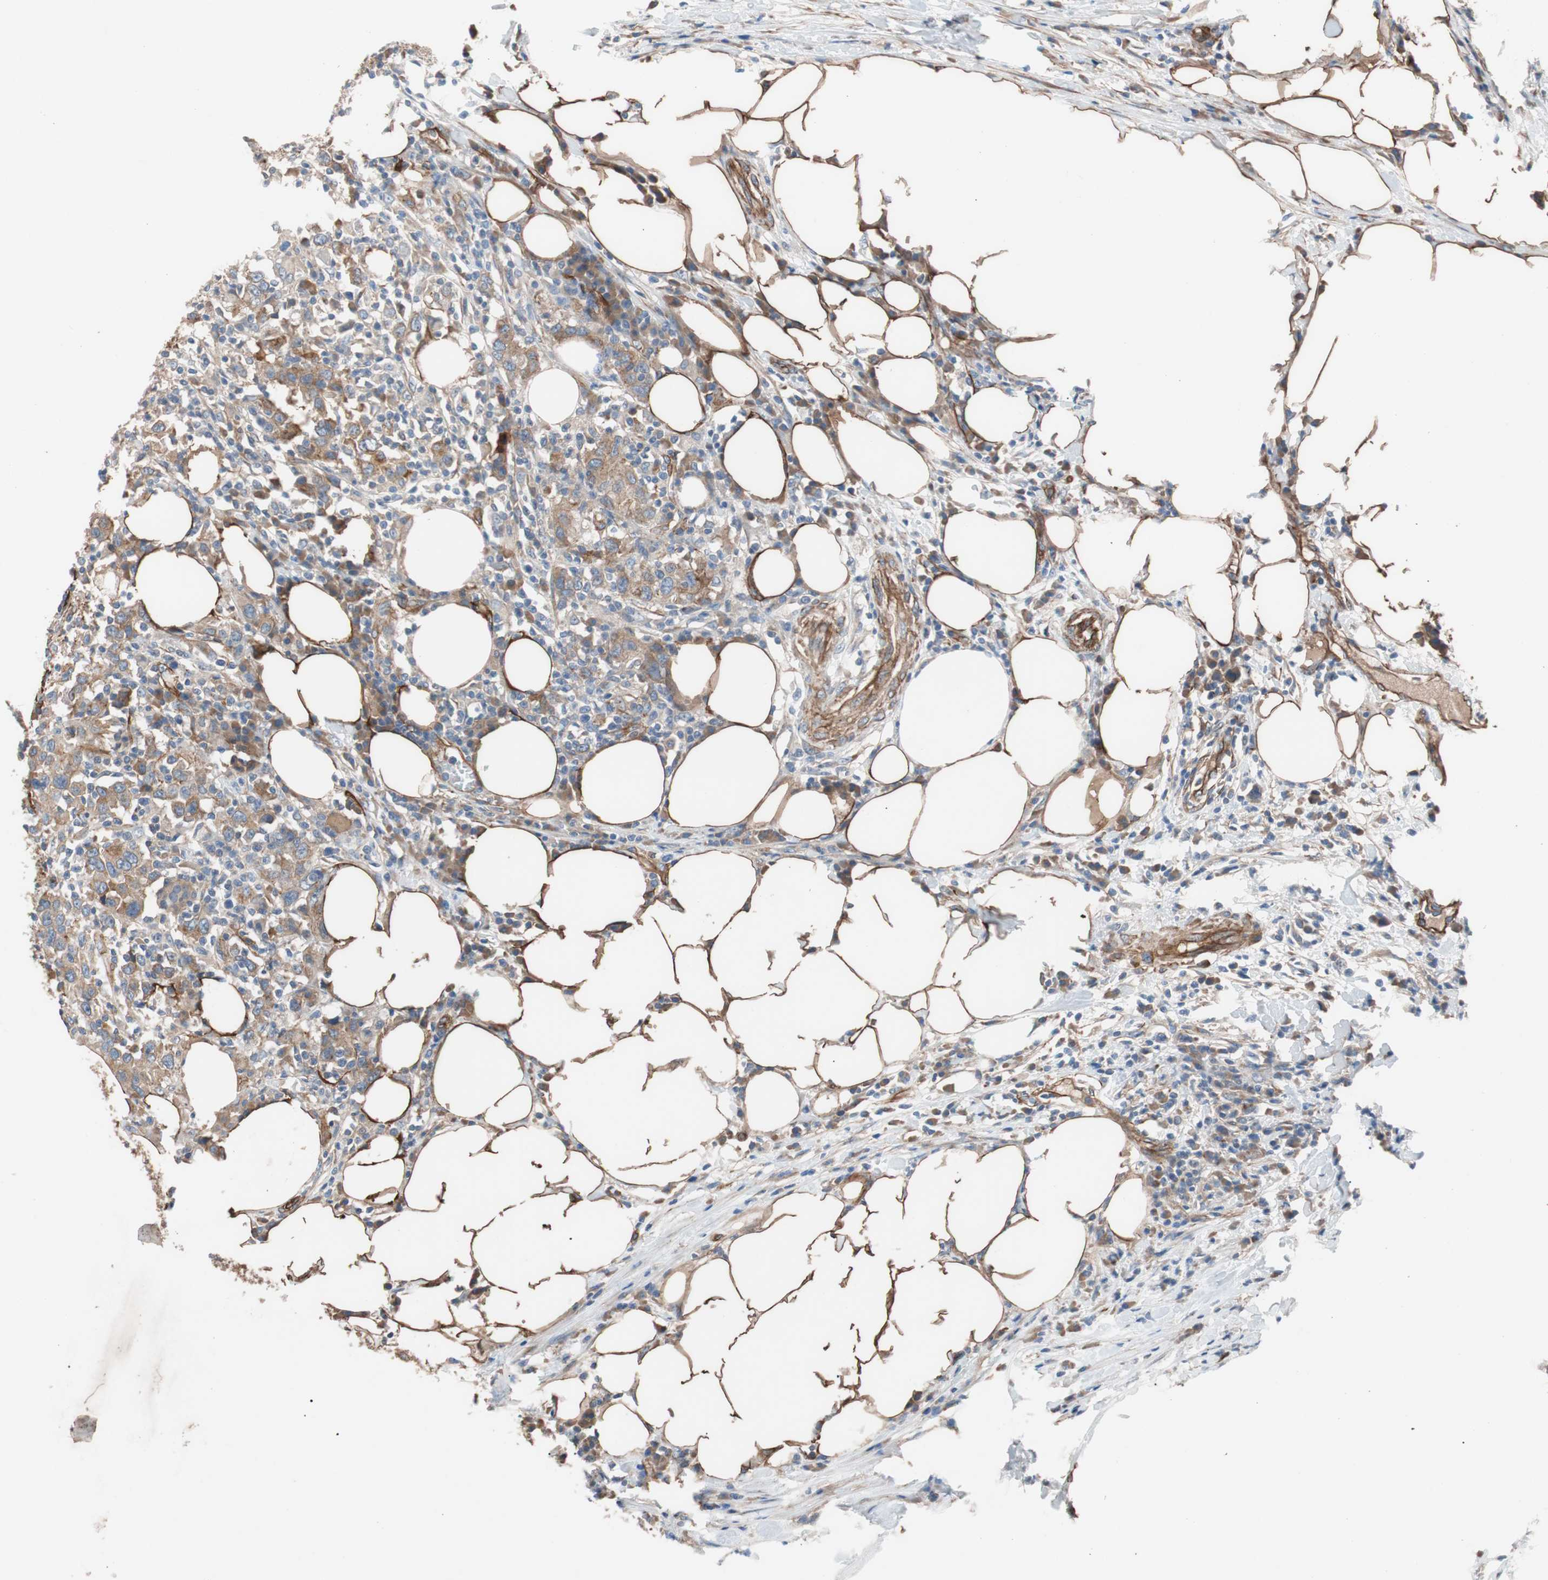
{"staining": {"intensity": "moderate", "quantity": "25%-75%", "location": "cytoplasmic/membranous"}, "tissue": "urothelial cancer", "cell_type": "Tumor cells", "image_type": "cancer", "snomed": [{"axis": "morphology", "description": "Urothelial carcinoma, High grade"}, {"axis": "topography", "description": "Urinary bladder"}], "caption": "Urothelial carcinoma (high-grade) tissue demonstrates moderate cytoplasmic/membranous positivity in about 25%-75% of tumor cells, visualized by immunohistochemistry. (DAB IHC, brown staining for protein, blue staining for nuclei).", "gene": "SPINT1", "patient": {"sex": "male", "age": 61}}